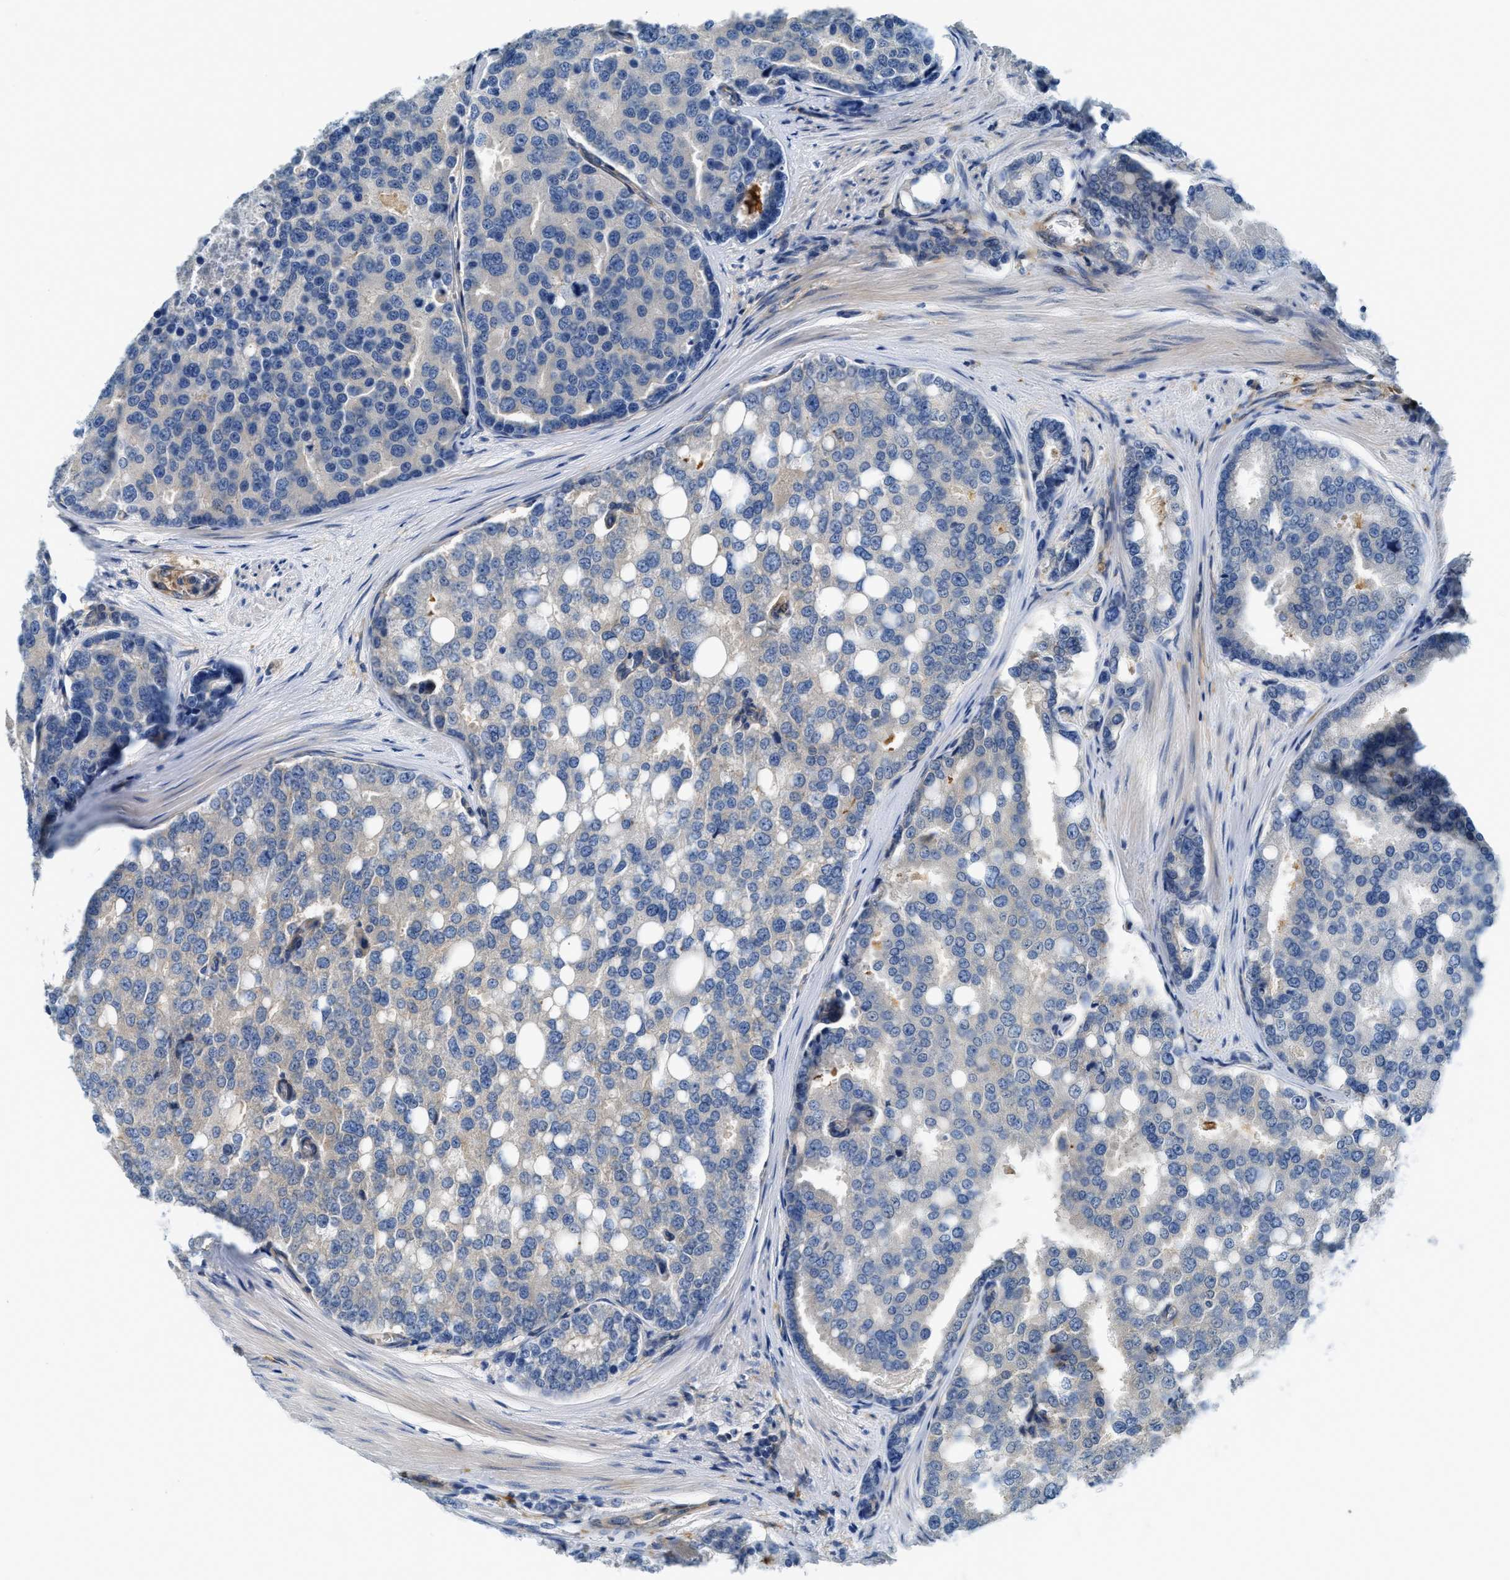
{"staining": {"intensity": "negative", "quantity": "none", "location": "none"}, "tissue": "prostate cancer", "cell_type": "Tumor cells", "image_type": "cancer", "snomed": [{"axis": "morphology", "description": "Adenocarcinoma, High grade"}, {"axis": "topography", "description": "Prostate"}], "caption": "The immunohistochemistry micrograph has no significant positivity in tumor cells of prostate cancer (high-grade adenocarcinoma) tissue.", "gene": "NSUN7", "patient": {"sex": "male", "age": 50}}